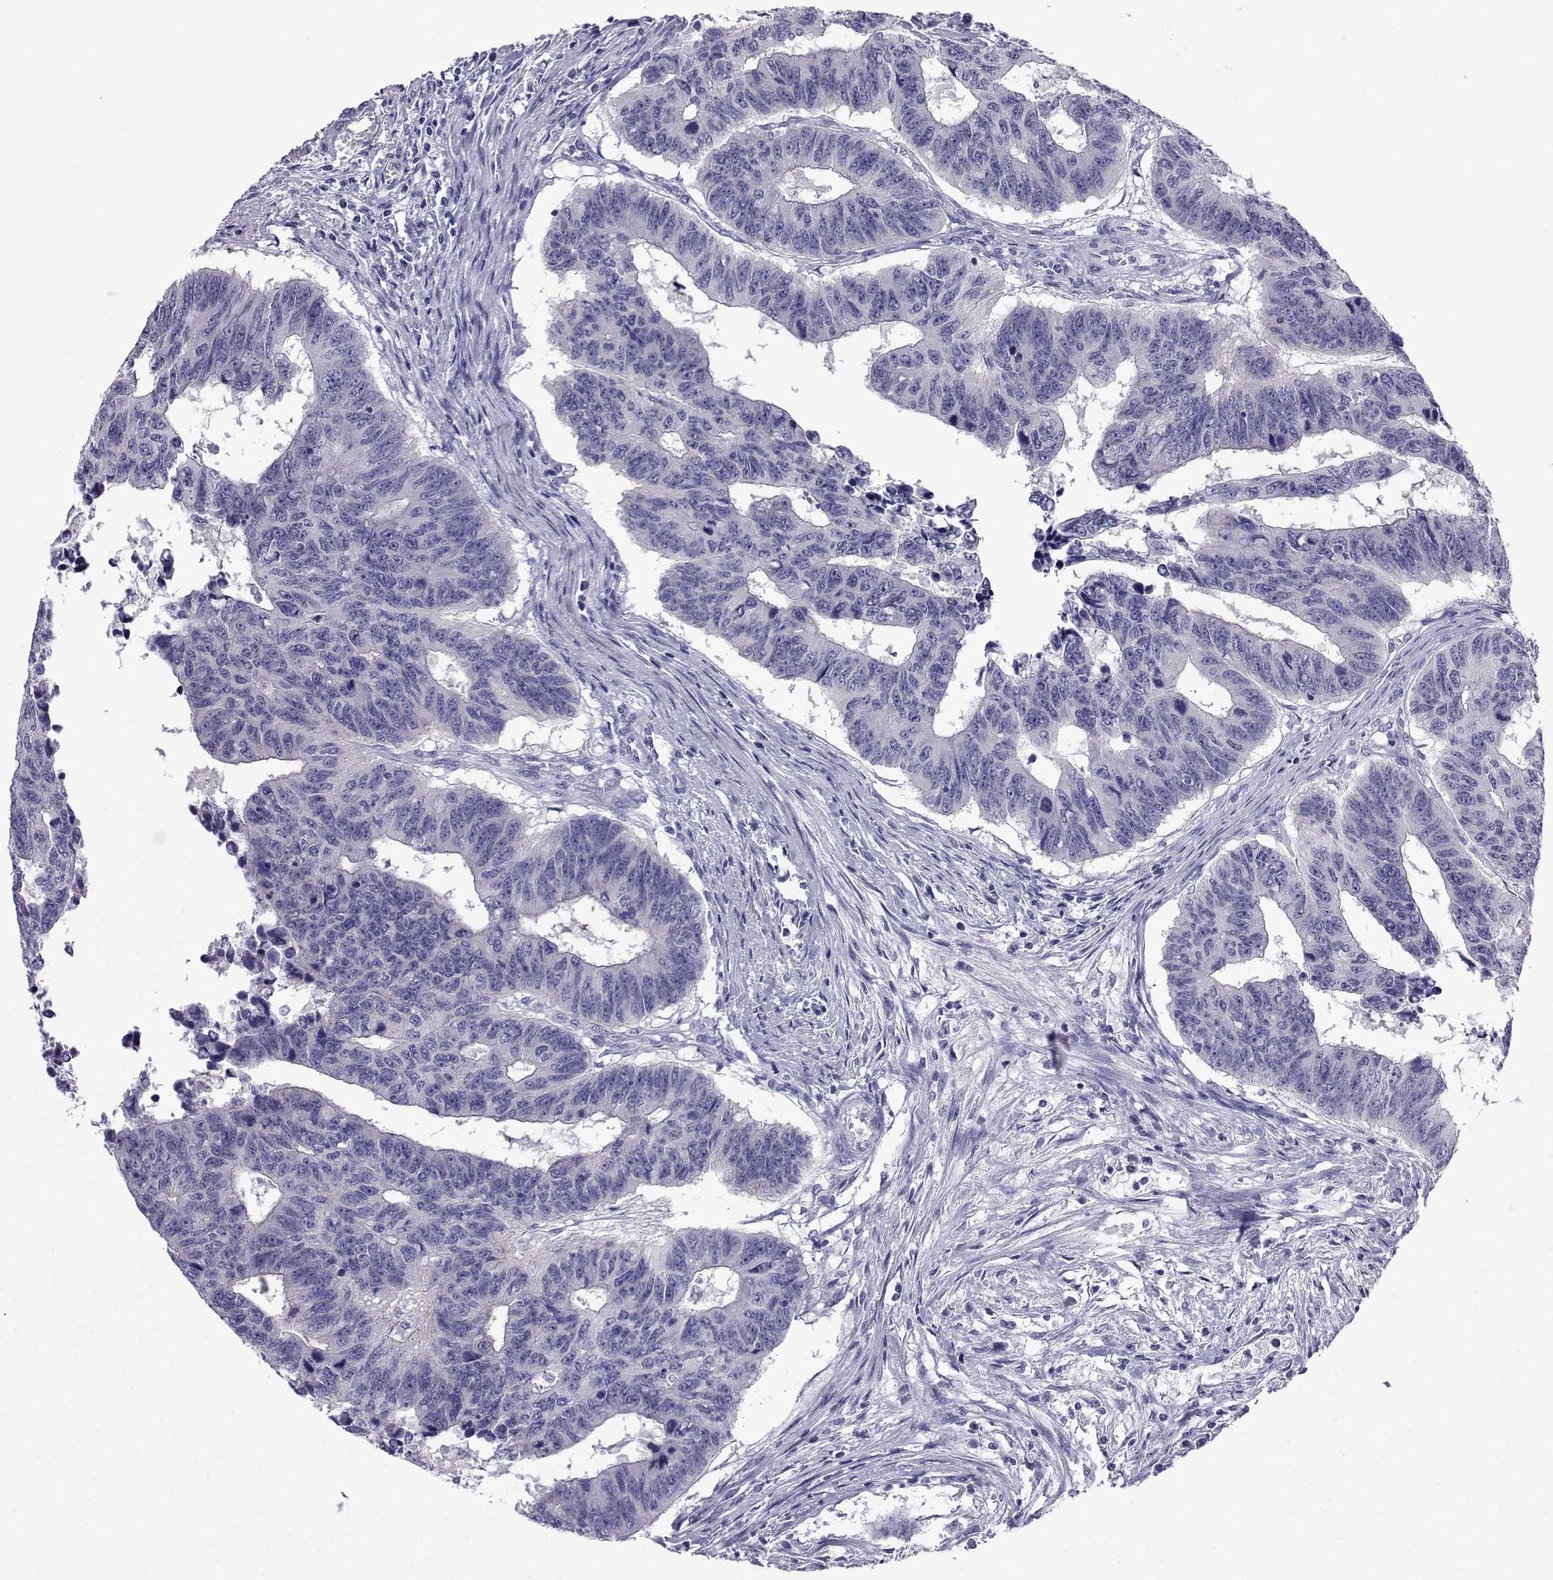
{"staining": {"intensity": "negative", "quantity": "none", "location": "none"}, "tissue": "colorectal cancer", "cell_type": "Tumor cells", "image_type": "cancer", "snomed": [{"axis": "morphology", "description": "Adenocarcinoma, NOS"}, {"axis": "topography", "description": "Rectum"}], "caption": "Tumor cells are negative for brown protein staining in colorectal adenocarcinoma.", "gene": "COL22A1", "patient": {"sex": "female", "age": 85}}